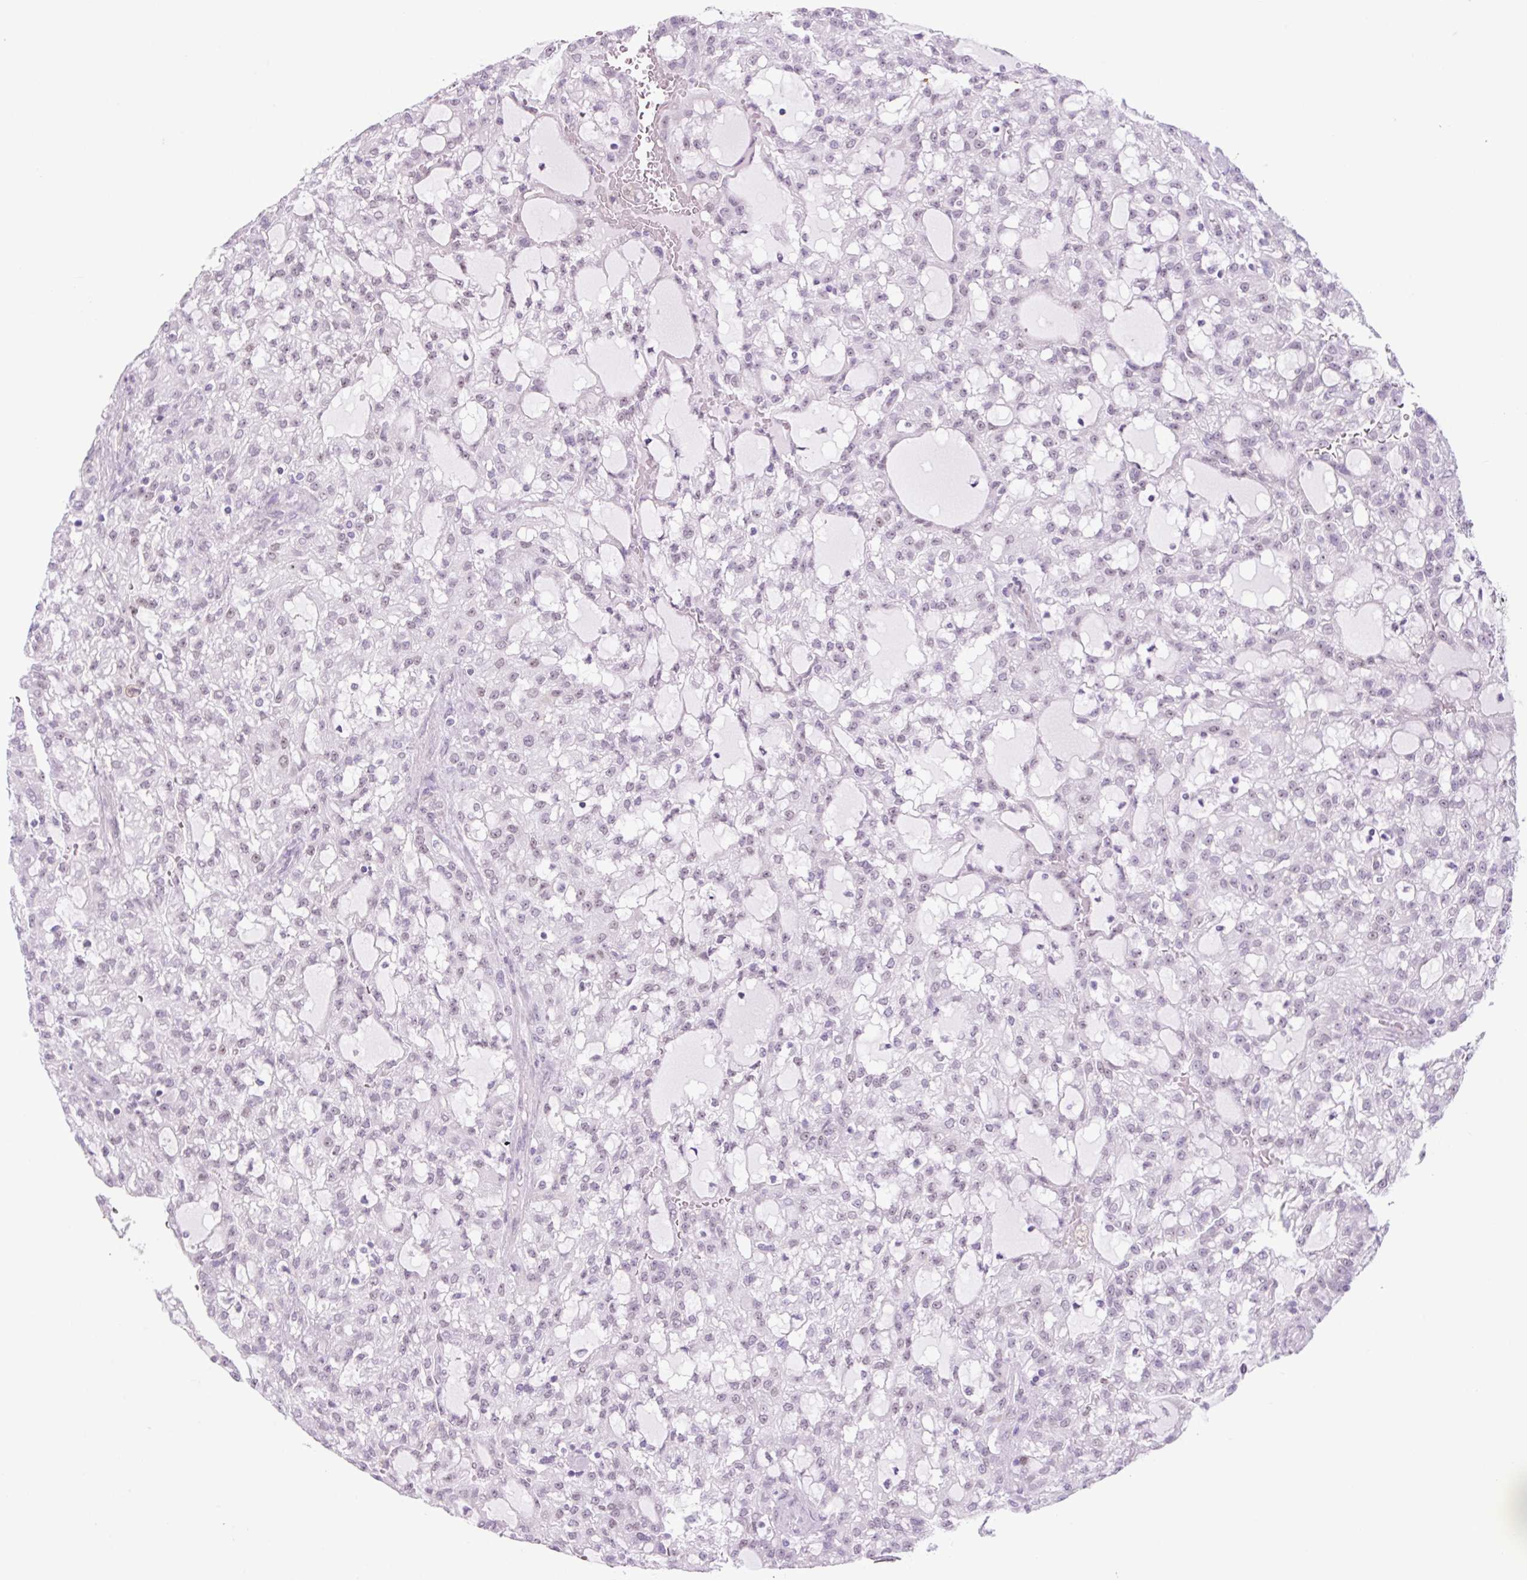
{"staining": {"intensity": "weak", "quantity": "<25%", "location": "nuclear"}, "tissue": "renal cancer", "cell_type": "Tumor cells", "image_type": "cancer", "snomed": [{"axis": "morphology", "description": "Adenocarcinoma, NOS"}, {"axis": "topography", "description": "Kidney"}], "caption": "Immunohistochemistry photomicrograph of human renal cancer stained for a protein (brown), which reveals no staining in tumor cells. The staining is performed using DAB brown chromogen with nuclei counter-stained in using hematoxylin.", "gene": "RRS1", "patient": {"sex": "male", "age": 63}}